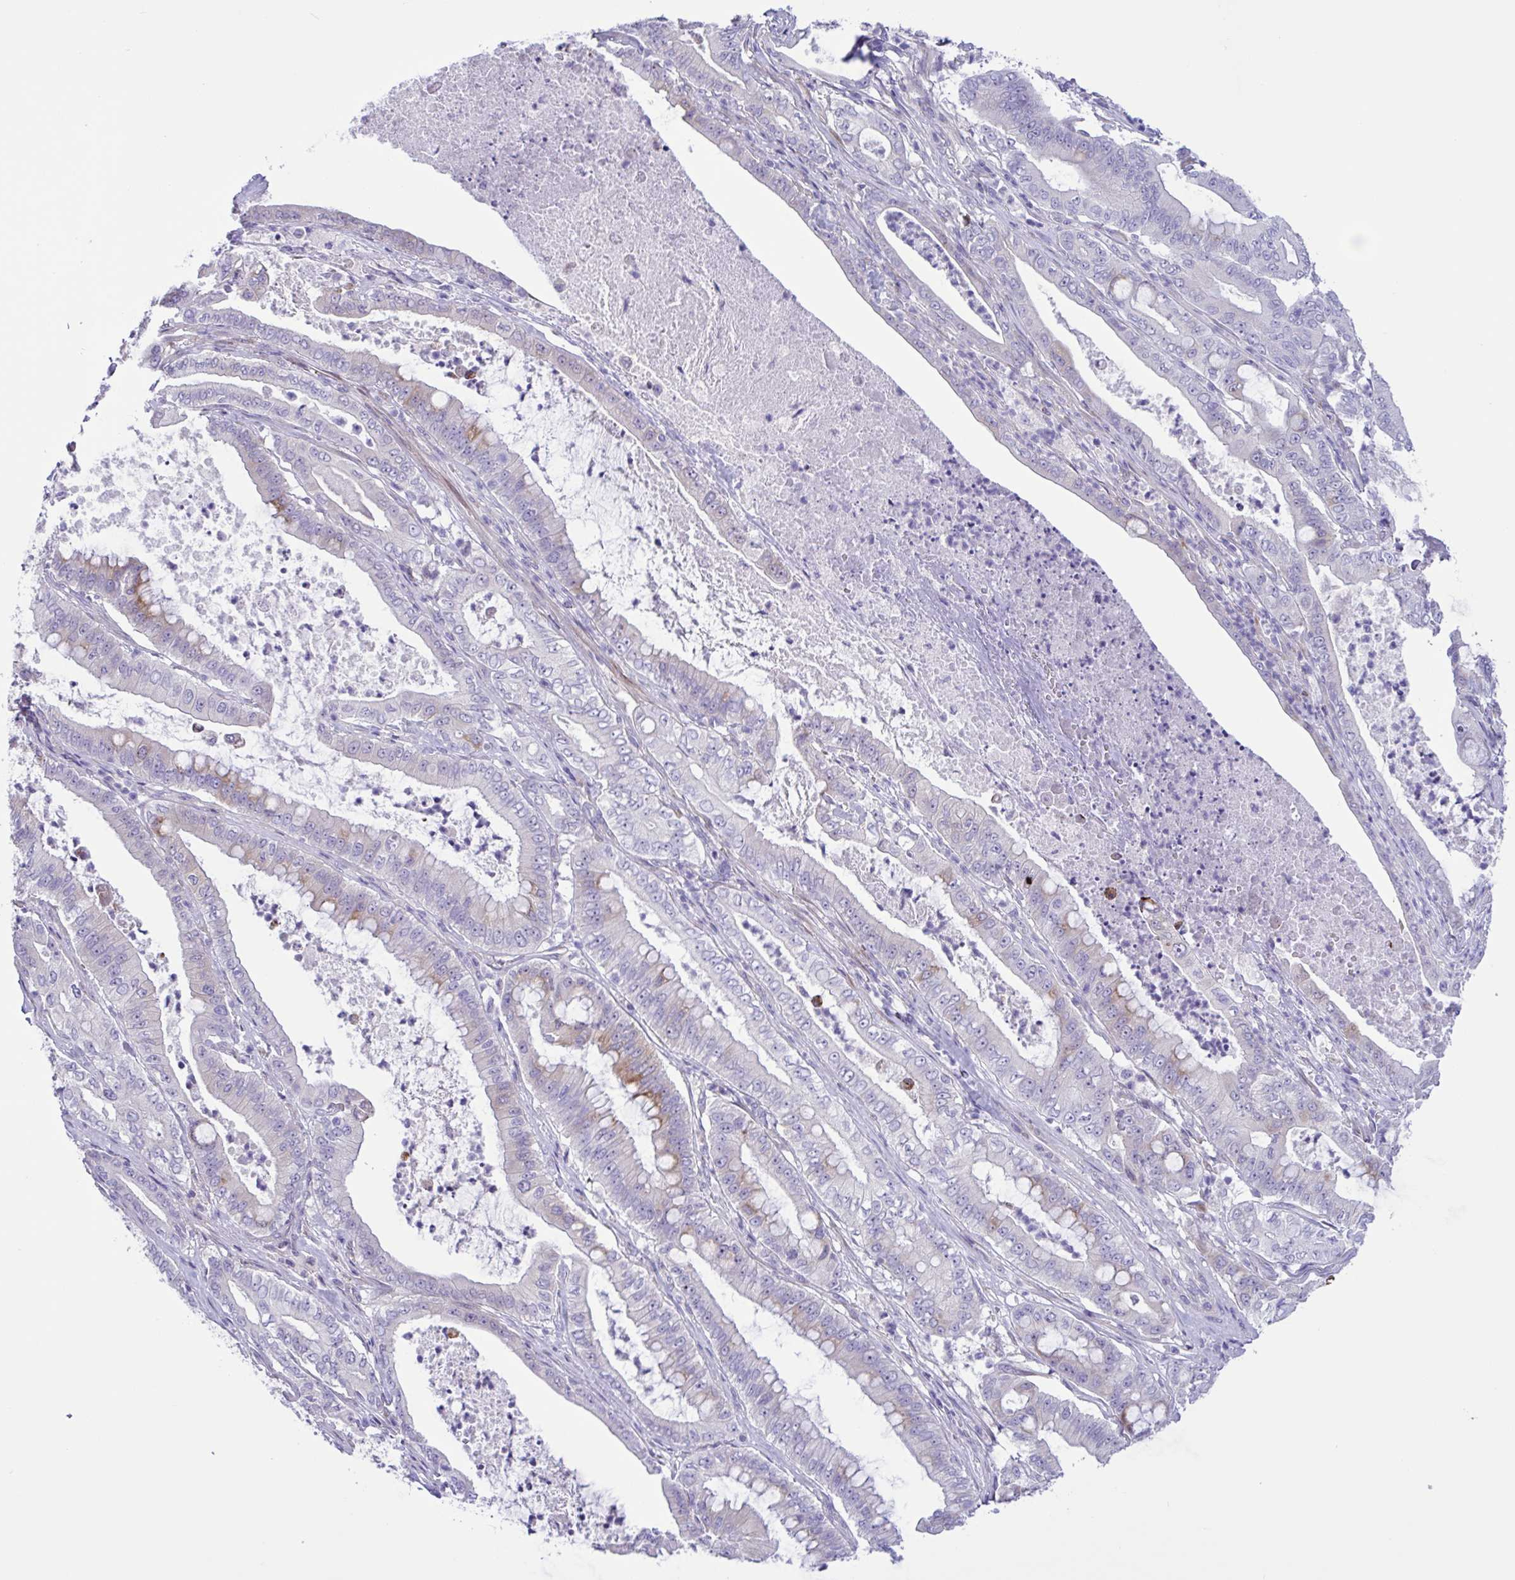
{"staining": {"intensity": "moderate", "quantity": "<25%", "location": "cytoplasmic/membranous"}, "tissue": "pancreatic cancer", "cell_type": "Tumor cells", "image_type": "cancer", "snomed": [{"axis": "morphology", "description": "Adenocarcinoma, NOS"}, {"axis": "topography", "description": "Pancreas"}], "caption": "The image displays immunohistochemical staining of adenocarcinoma (pancreatic). There is moderate cytoplasmic/membranous staining is appreciated in approximately <25% of tumor cells.", "gene": "DSC3", "patient": {"sex": "male", "age": 71}}